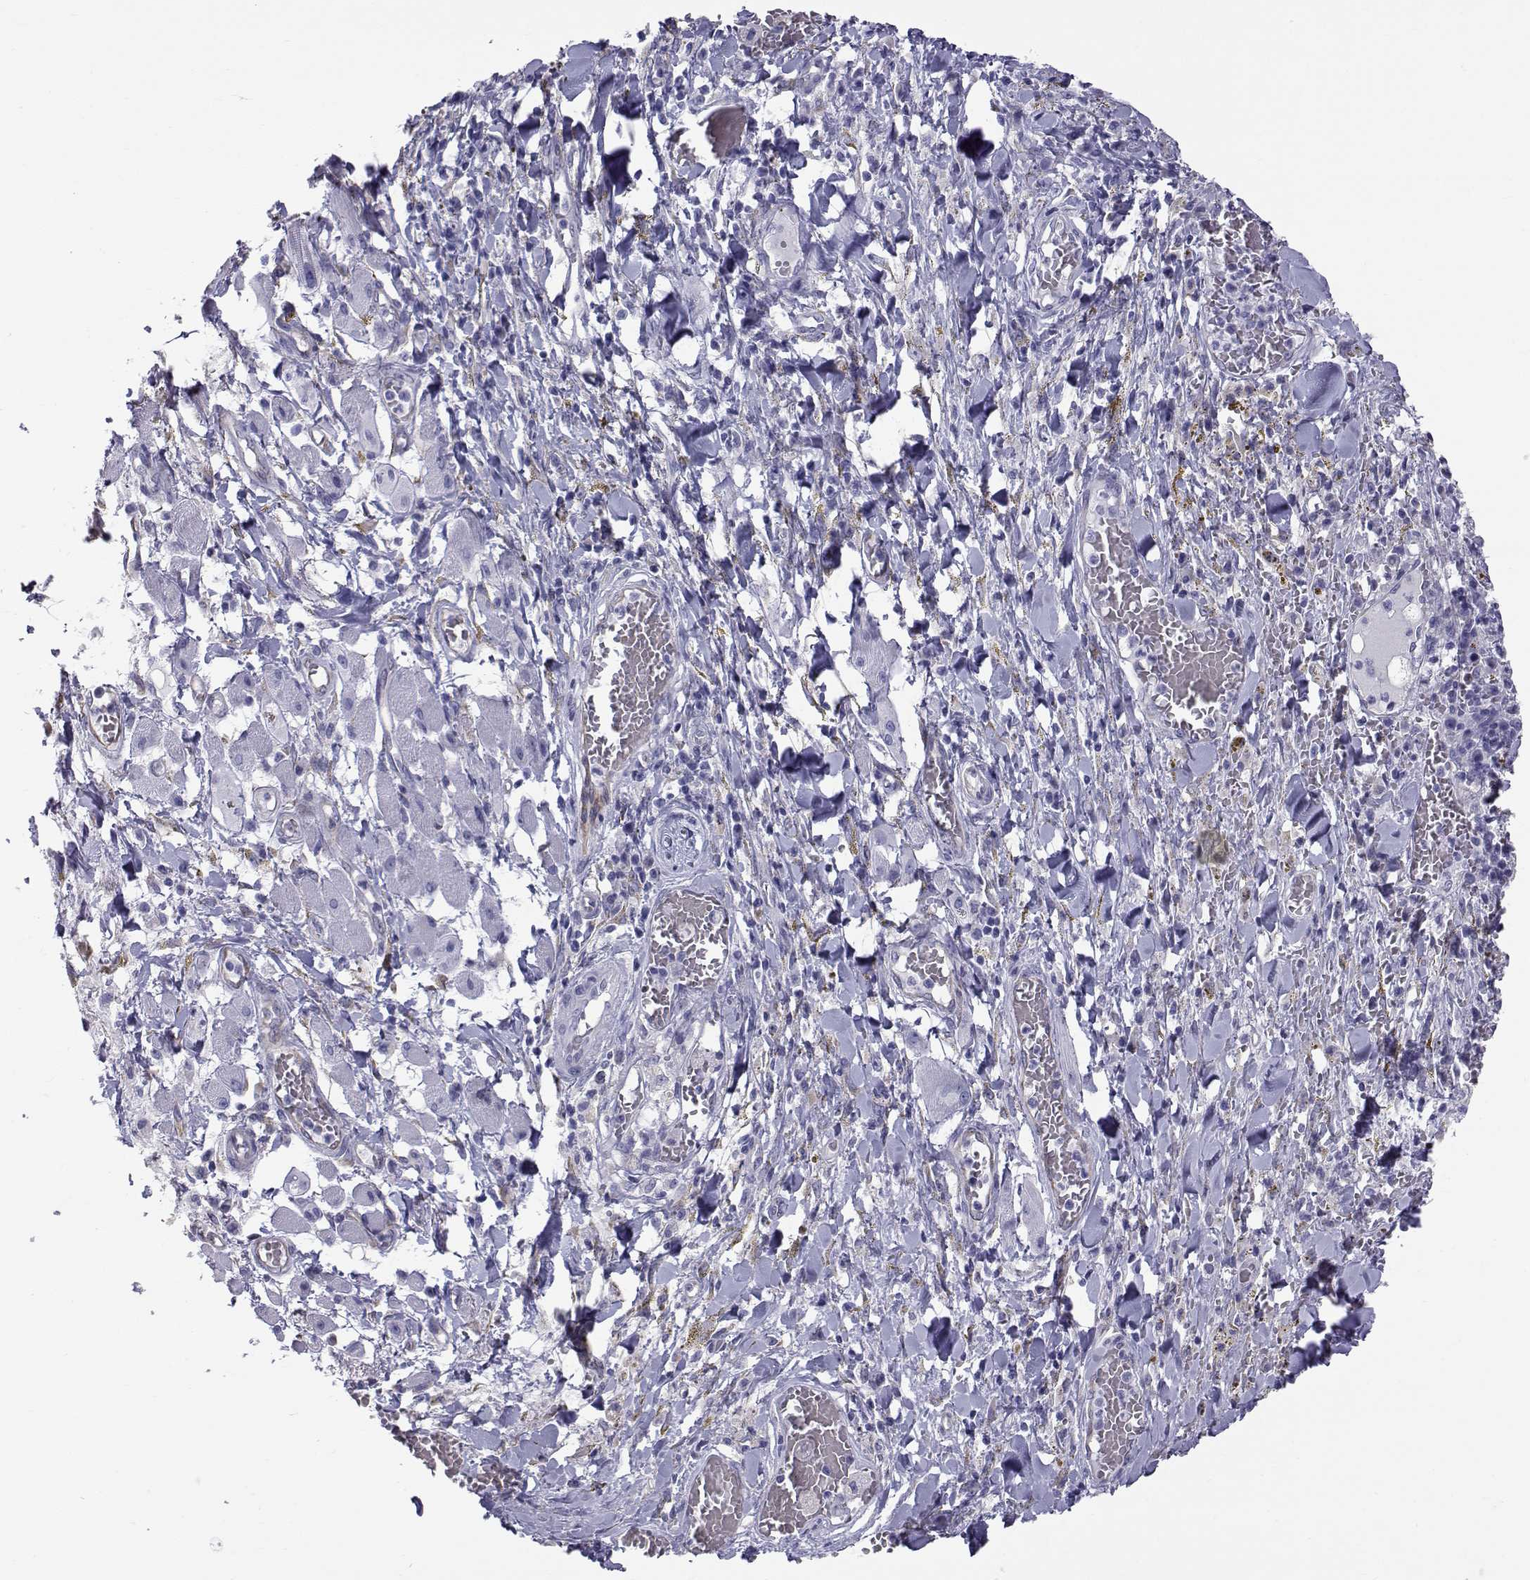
{"staining": {"intensity": "negative", "quantity": "none", "location": "none"}, "tissue": "melanoma", "cell_type": "Tumor cells", "image_type": "cancer", "snomed": [{"axis": "morphology", "description": "Malignant melanoma, NOS"}, {"axis": "topography", "description": "Skin"}], "caption": "Melanoma stained for a protein using immunohistochemistry (IHC) shows no expression tumor cells.", "gene": "RNASE12", "patient": {"sex": "female", "age": 91}}